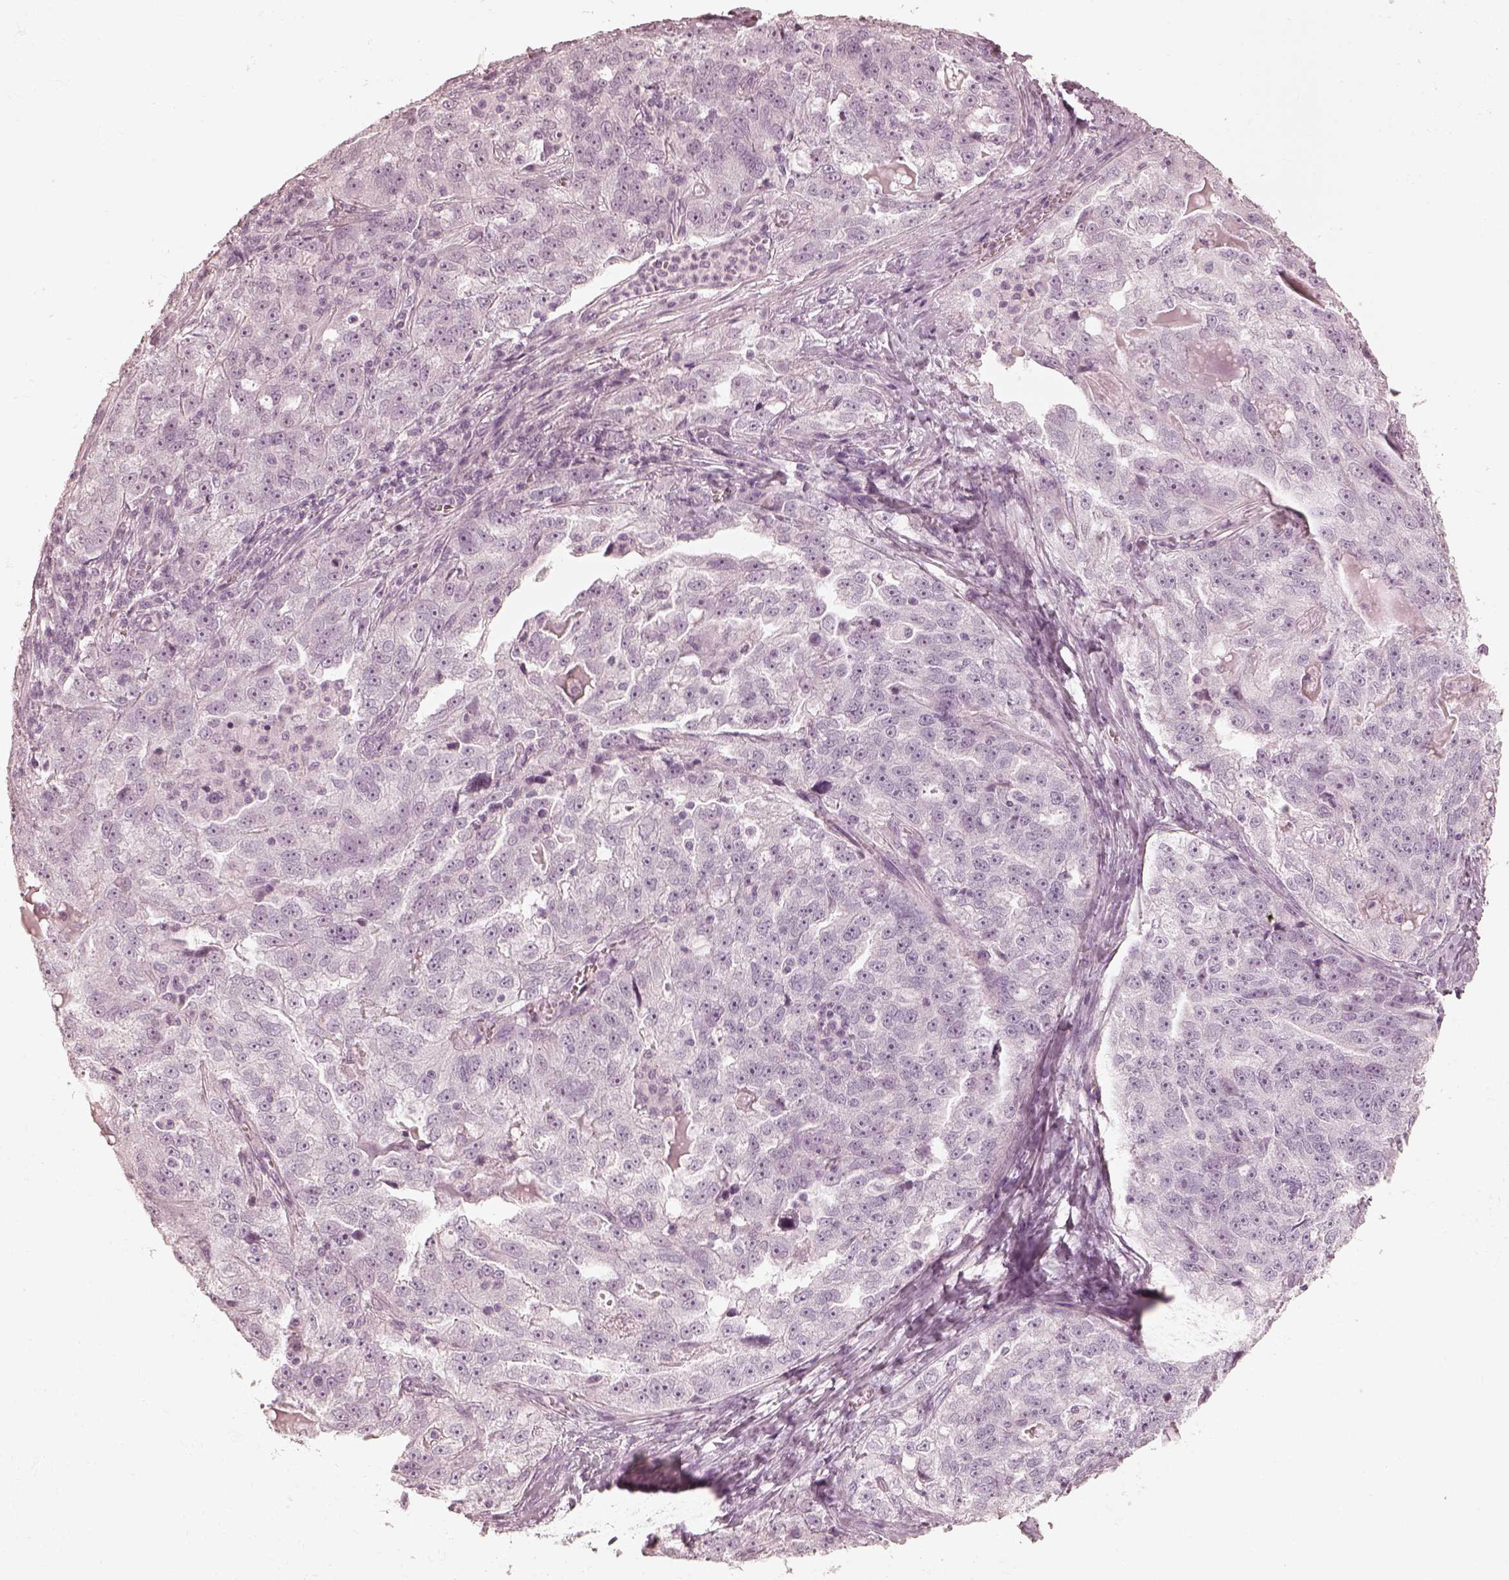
{"staining": {"intensity": "negative", "quantity": "none", "location": "none"}, "tissue": "ovarian cancer", "cell_type": "Tumor cells", "image_type": "cancer", "snomed": [{"axis": "morphology", "description": "Cystadenocarcinoma, serous, NOS"}, {"axis": "topography", "description": "Ovary"}], "caption": "DAB (3,3'-diaminobenzidine) immunohistochemical staining of ovarian serous cystadenocarcinoma reveals no significant expression in tumor cells.", "gene": "CALR3", "patient": {"sex": "female", "age": 51}}